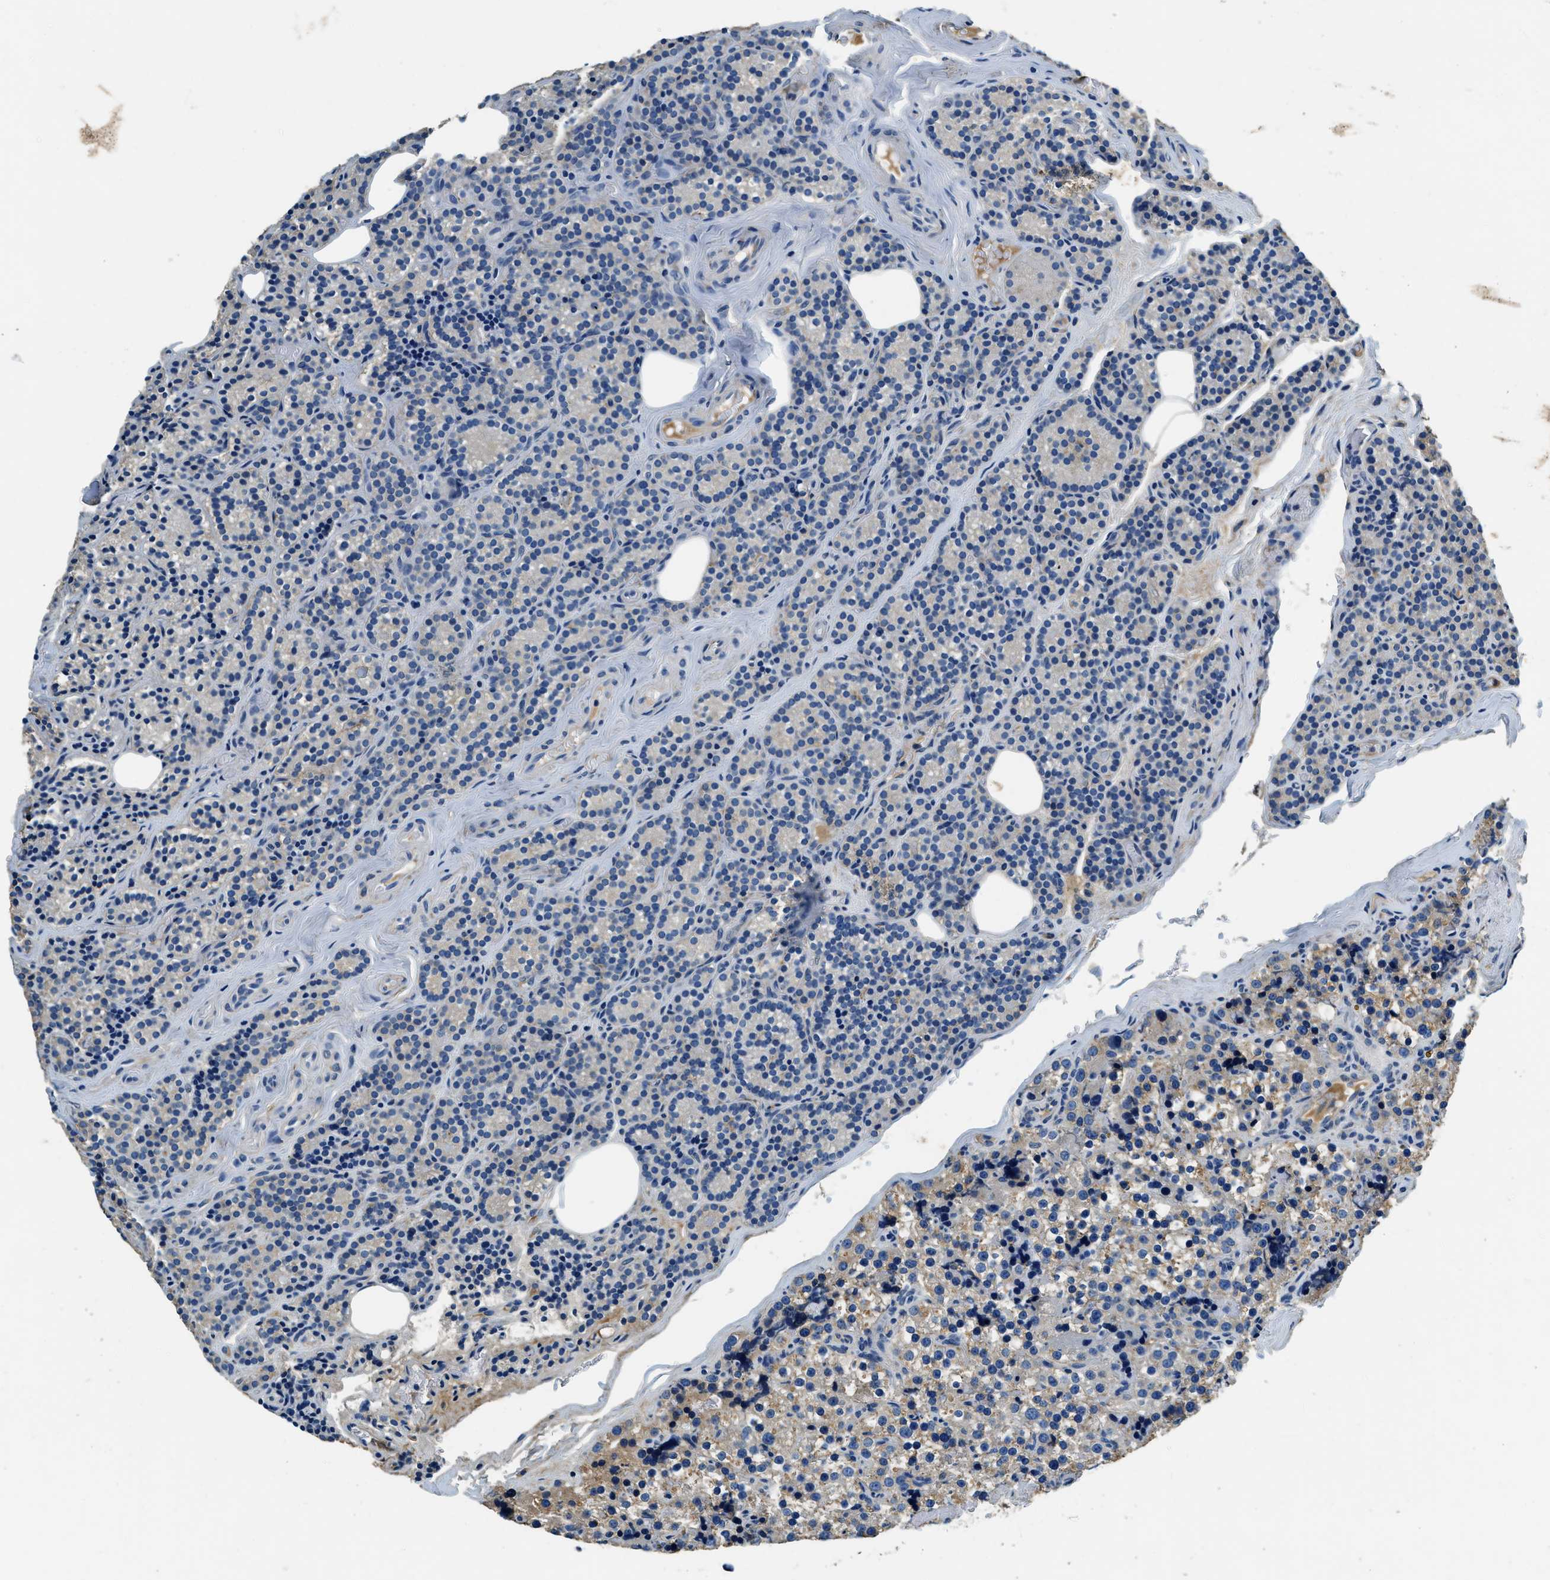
{"staining": {"intensity": "weak", "quantity": "<25%", "location": "cytoplasmic/membranous"}, "tissue": "parathyroid gland", "cell_type": "Glandular cells", "image_type": "normal", "snomed": [{"axis": "morphology", "description": "Normal tissue, NOS"}, {"axis": "morphology", "description": "Adenoma, NOS"}, {"axis": "topography", "description": "Parathyroid gland"}], "caption": "Protein analysis of normal parathyroid gland reveals no significant staining in glandular cells. Nuclei are stained in blue.", "gene": "TMEM186", "patient": {"sex": "female", "age": 51}}